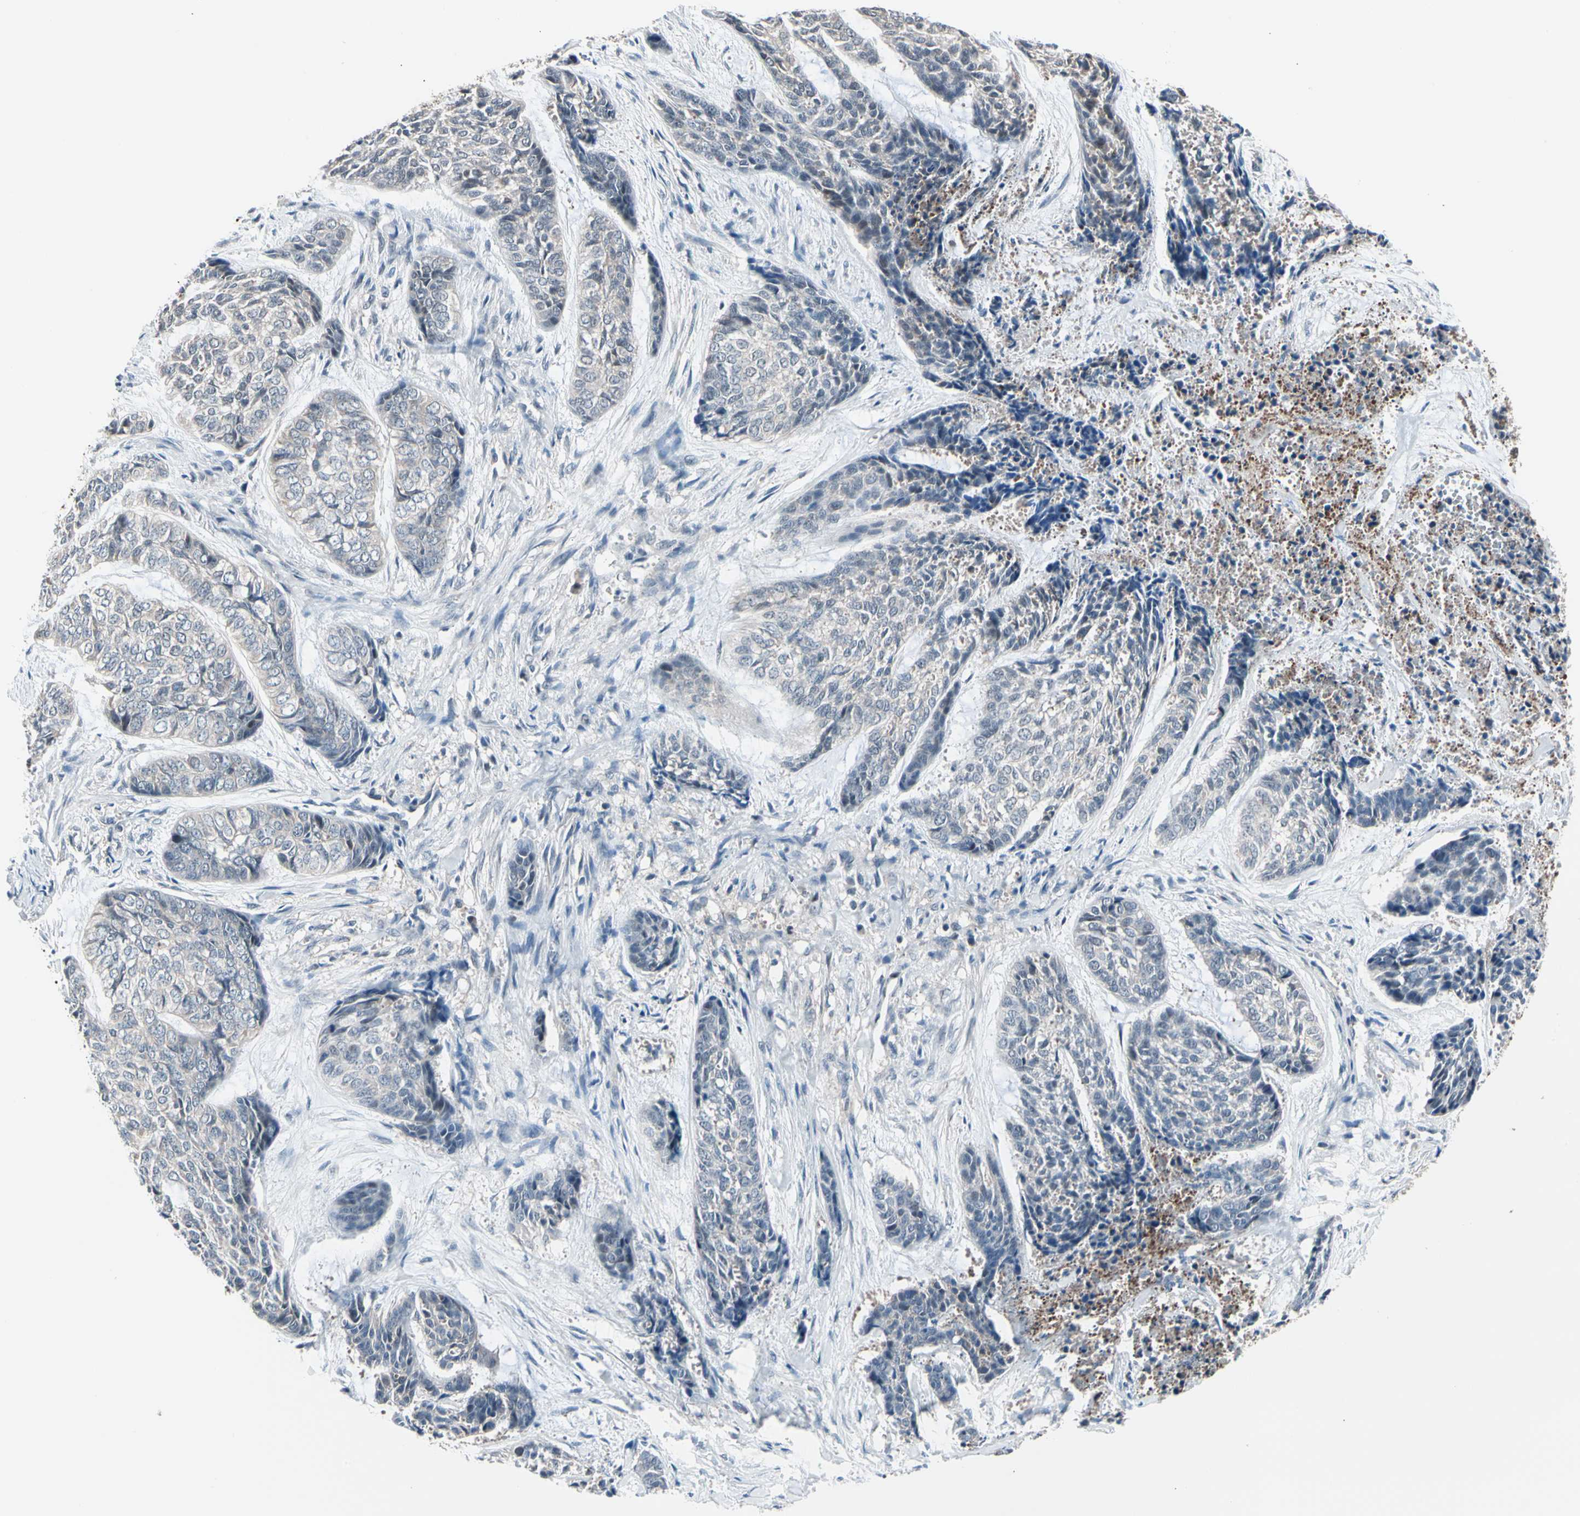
{"staining": {"intensity": "weak", "quantity": "25%-75%", "location": "cytoplasmic/membranous"}, "tissue": "skin cancer", "cell_type": "Tumor cells", "image_type": "cancer", "snomed": [{"axis": "morphology", "description": "Basal cell carcinoma"}, {"axis": "topography", "description": "Skin"}], "caption": "Weak cytoplasmic/membranous expression for a protein is present in about 25%-75% of tumor cells of skin basal cell carcinoma using immunohistochemistry (IHC).", "gene": "PSMA2", "patient": {"sex": "female", "age": 64}}